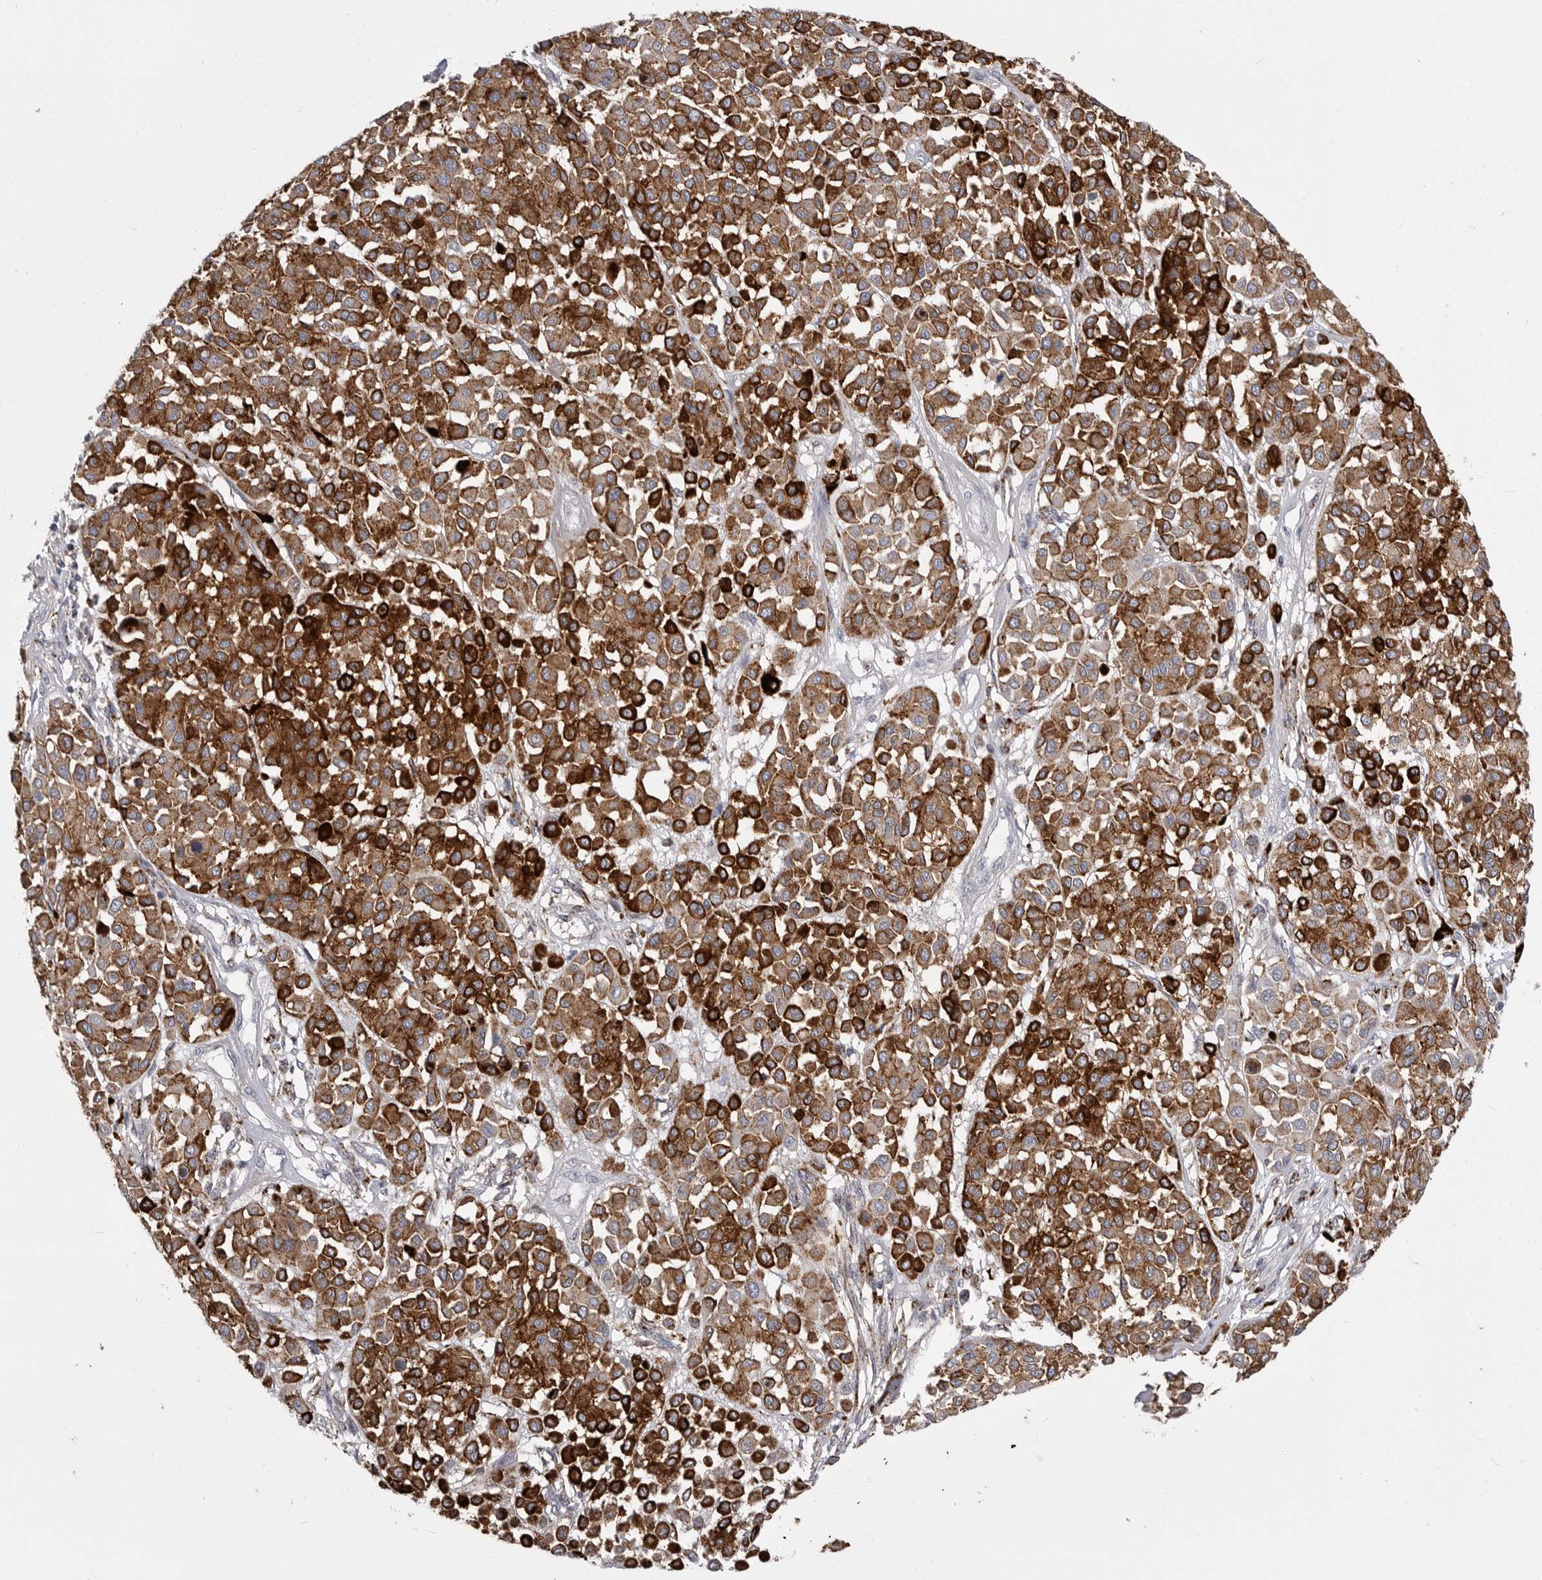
{"staining": {"intensity": "strong", "quantity": "25%-75%", "location": "cytoplasmic/membranous"}, "tissue": "melanoma", "cell_type": "Tumor cells", "image_type": "cancer", "snomed": [{"axis": "morphology", "description": "Malignant melanoma, Metastatic site"}, {"axis": "topography", "description": "Soft tissue"}], "caption": "A histopathology image of malignant melanoma (metastatic site) stained for a protein reveals strong cytoplasmic/membranous brown staining in tumor cells. (IHC, brightfield microscopy, high magnification).", "gene": "PSPN", "patient": {"sex": "male", "age": 41}}